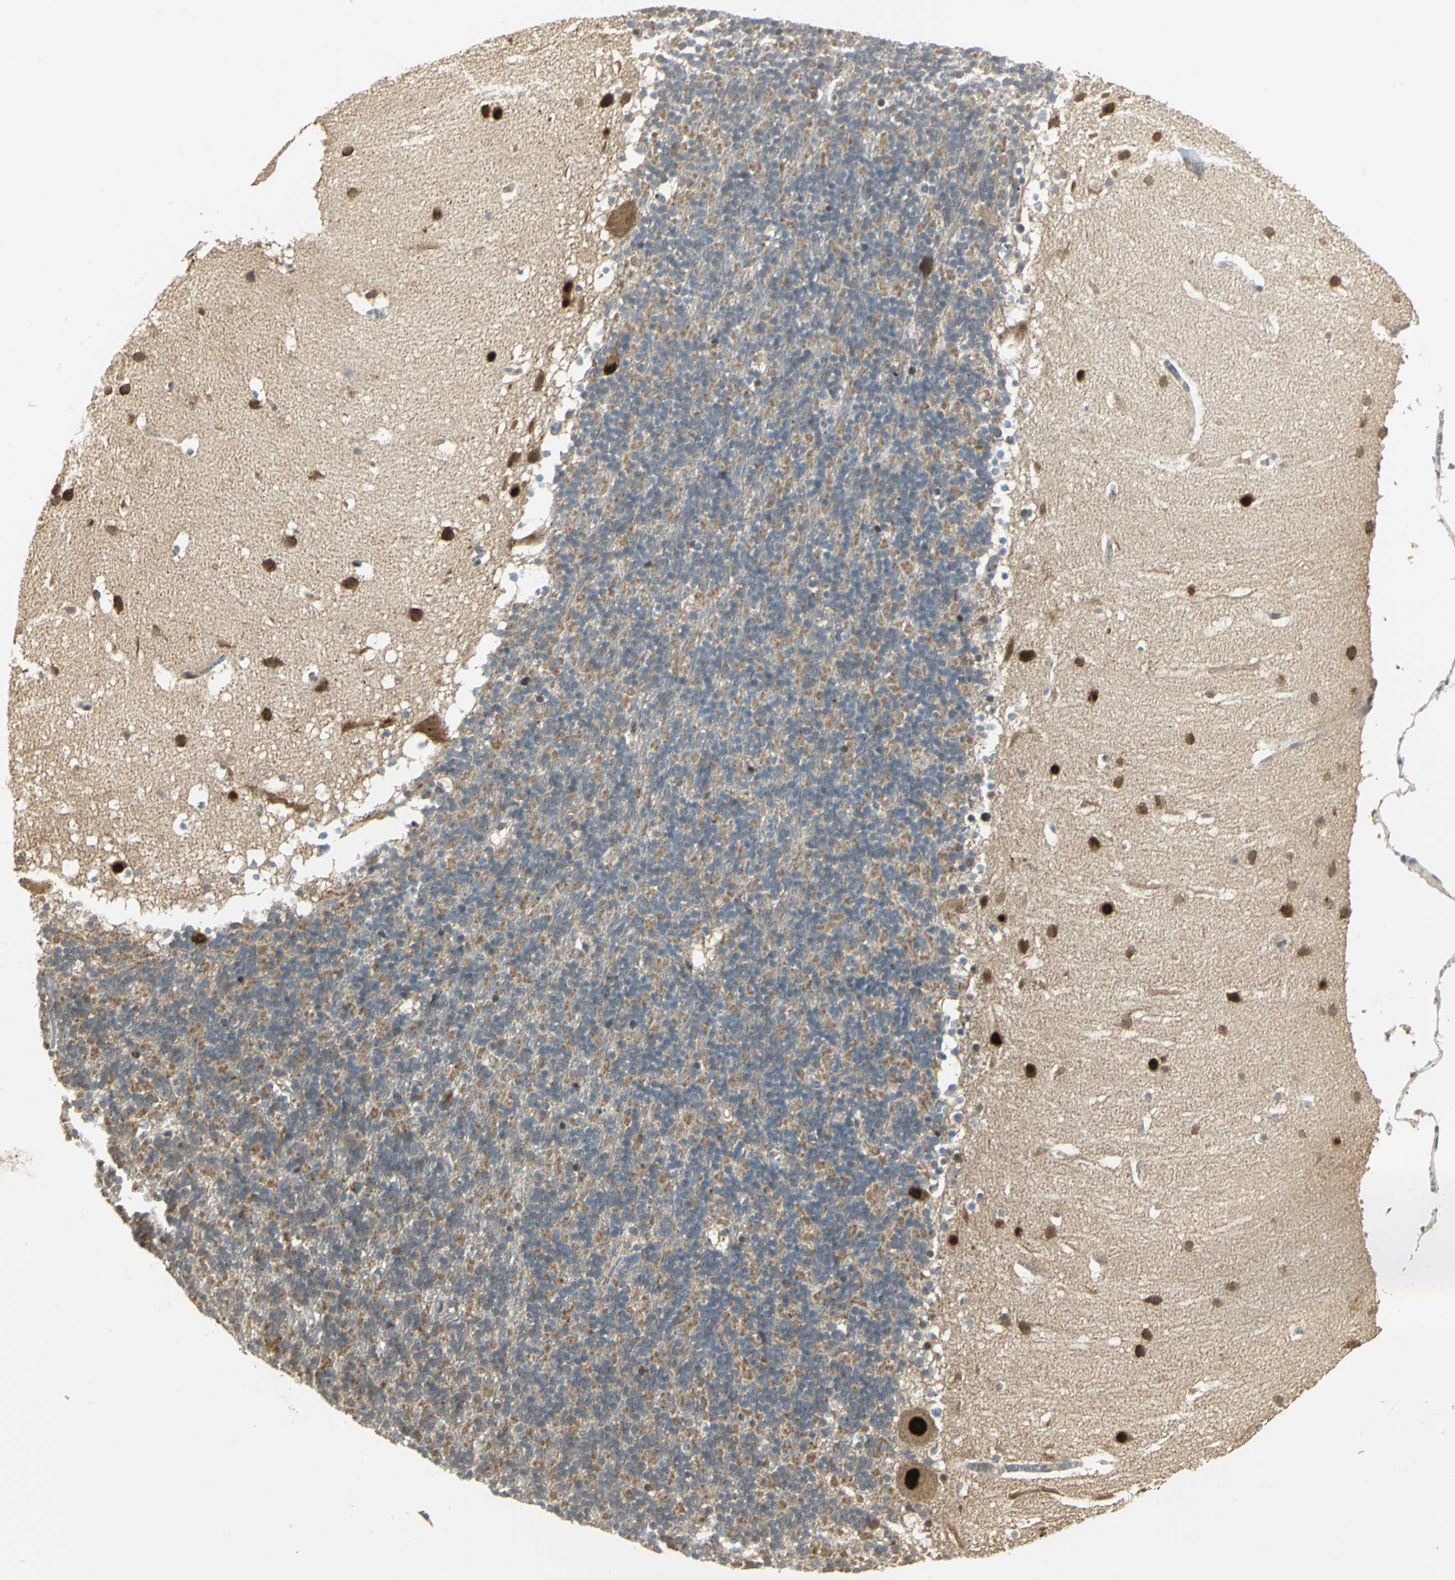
{"staining": {"intensity": "moderate", "quantity": ">75%", "location": "cytoplasmic/membranous"}, "tissue": "cerebellum", "cell_type": "Cells in granular layer", "image_type": "normal", "snomed": [{"axis": "morphology", "description": "Normal tissue, NOS"}, {"axis": "topography", "description": "Cerebellum"}], "caption": "Protein staining by IHC demonstrates moderate cytoplasmic/membranous staining in about >75% of cells in granular layer in benign cerebellum.", "gene": "PSMC4", "patient": {"sex": "male", "age": 45}}